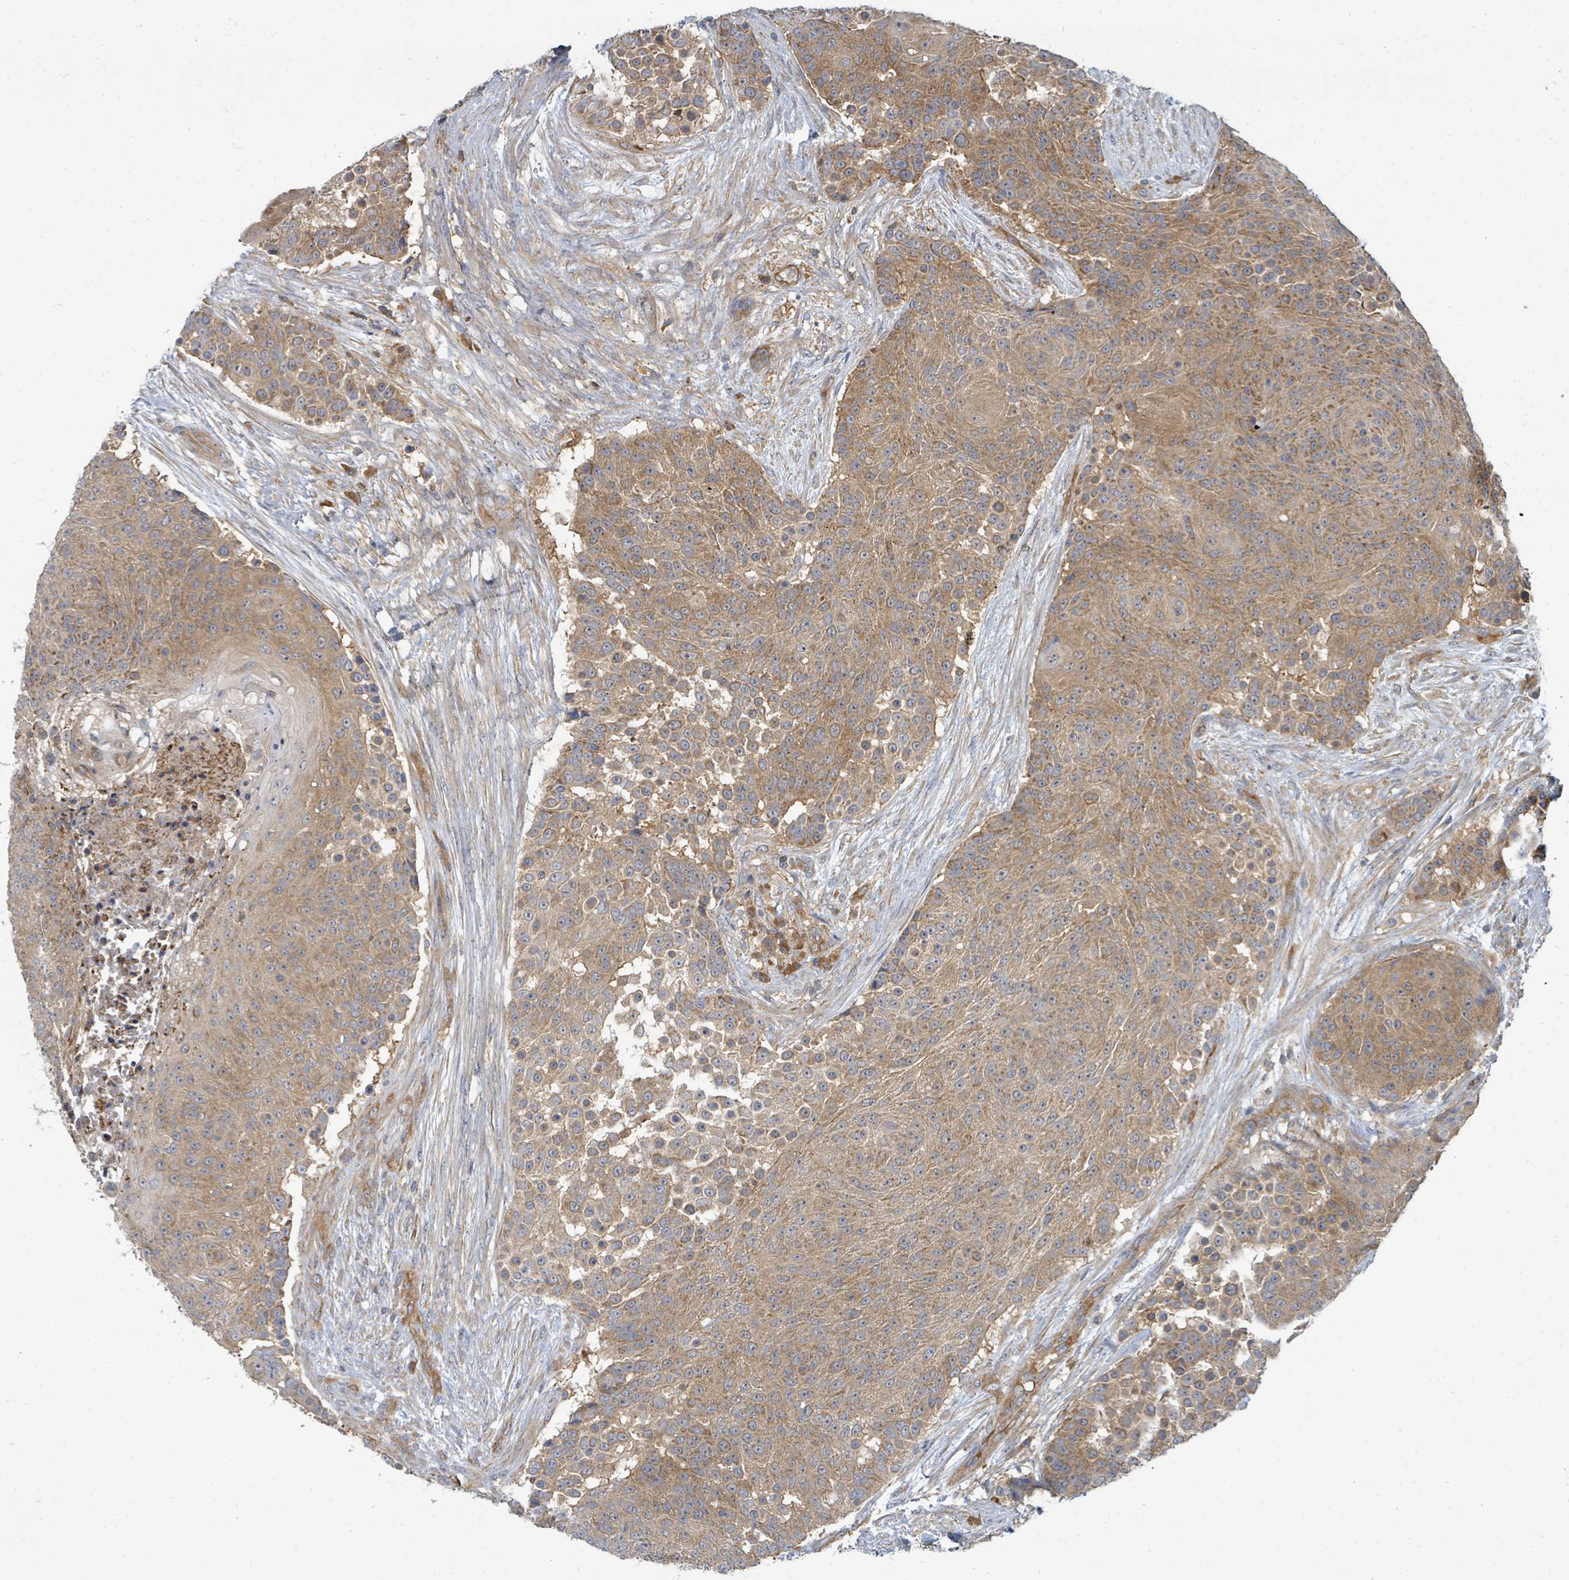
{"staining": {"intensity": "moderate", "quantity": ">75%", "location": "cytoplasmic/membranous"}, "tissue": "urothelial cancer", "cell_type": "Tumor cells", "image_type": "cancer", "snomed": [{"axis": "morphology", "description": "Urothelial carcinoma, High grade"}, {"axis": "topography", "description": "Urinary bladder"}], "caption": "An immunohistochemistry (IHC) photomicrograph of neoplastic tissue is shown. Protein staining in brown highlights moderate cytoplasmic/membranous positivity in high-grade urothelial carcinoma within tumor cells.", "gene": "BOLA2B", "patient": {"sex": "female", "age": 63}}